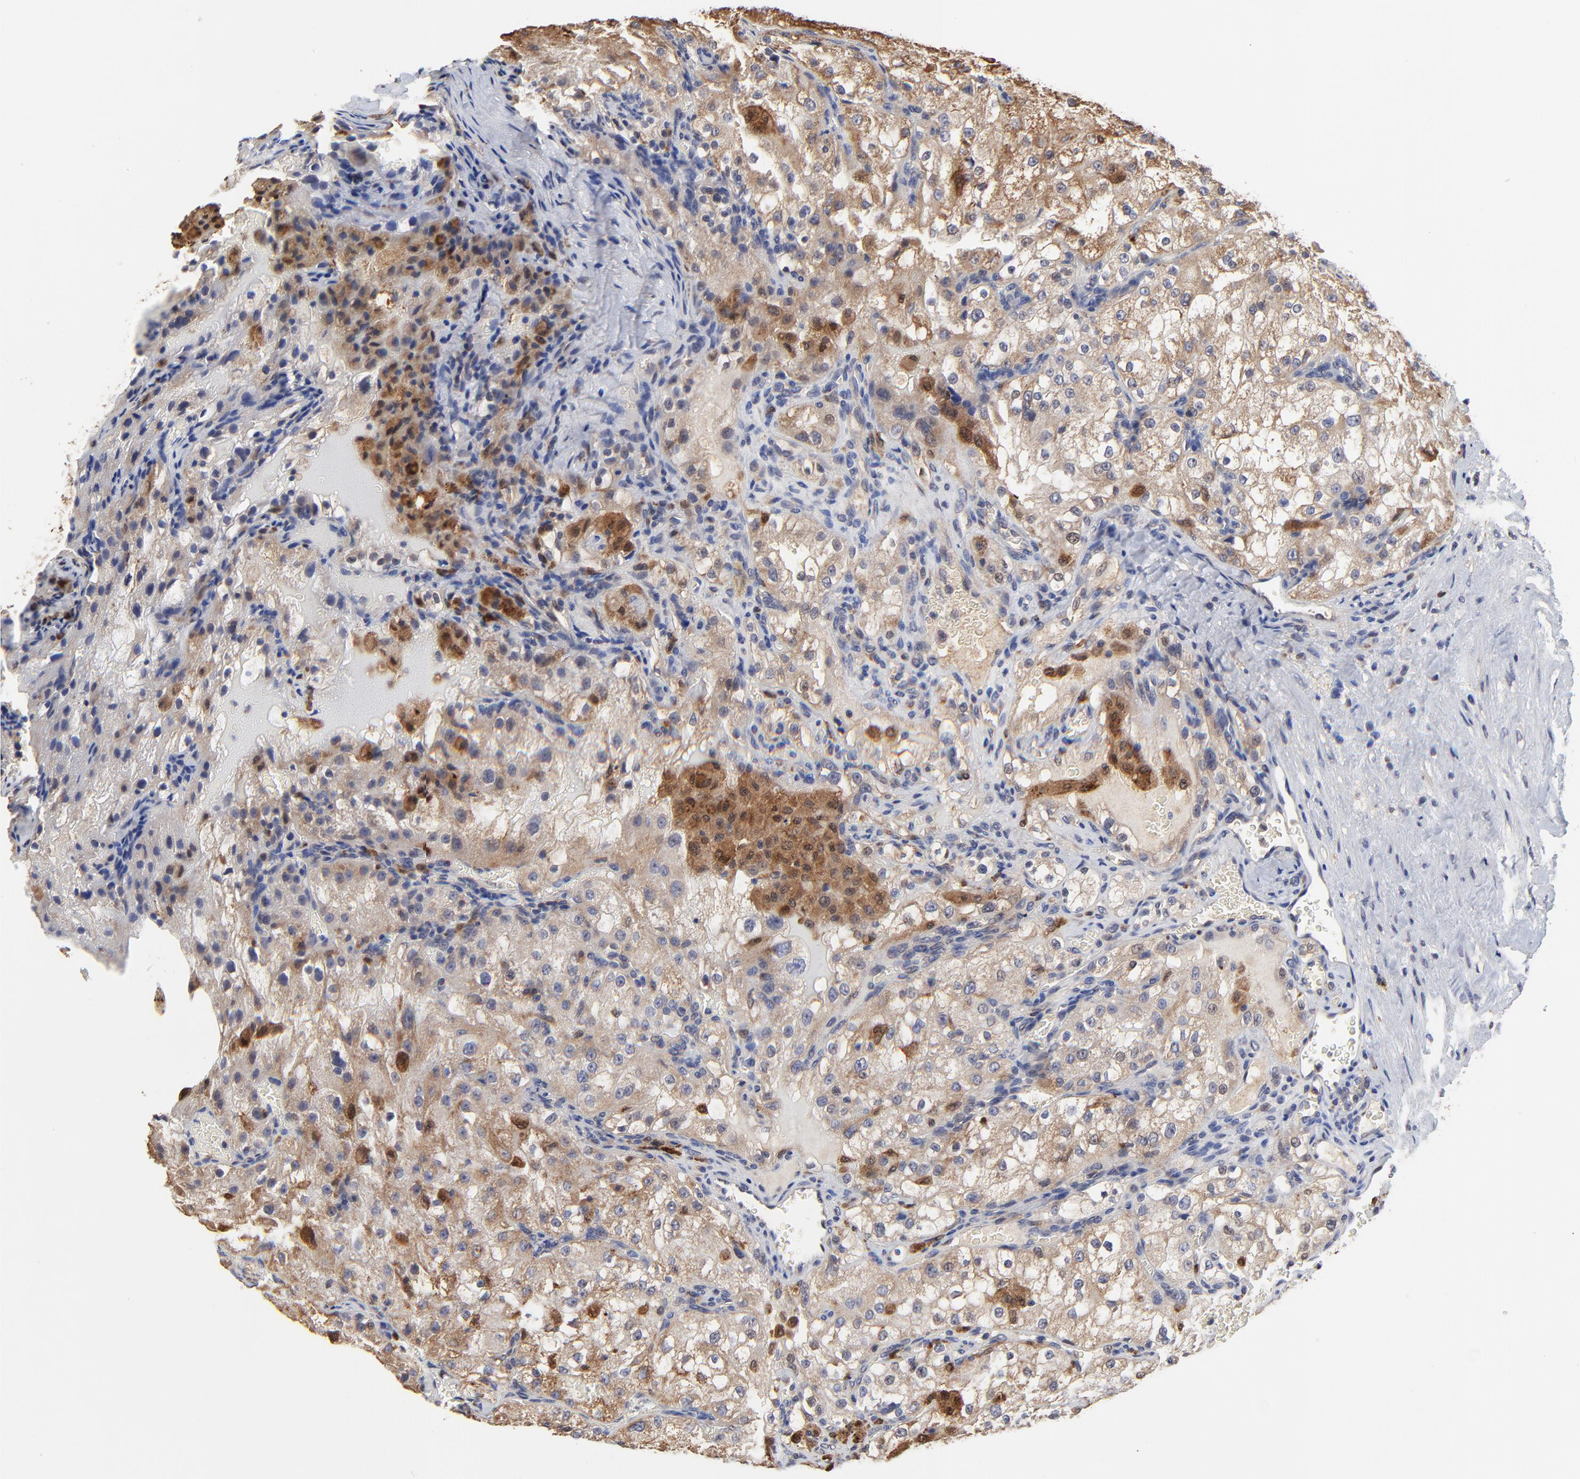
{"staining": {"intensity": "moderate", "quantity": ">75%", "location": "cytoplasmic/membranous"}, "tissue": "renal cancer", "cell_type": "Tumor cells", "image_type": "cancer", "snomed": [{"axis": "morphology", "description": "Adenocarcinoma, NOS"}, {"axis": "topography", "description": "Kidney"}], "caption": "Immunohistochemistry of adenocarcinoma (renal) shows medium levels of moderate cytoplasmic/membranous positivity in approximately >75% of tumor cells.", "gene": "LGALS3", "patient": {"sex": "female", "age": 74}}